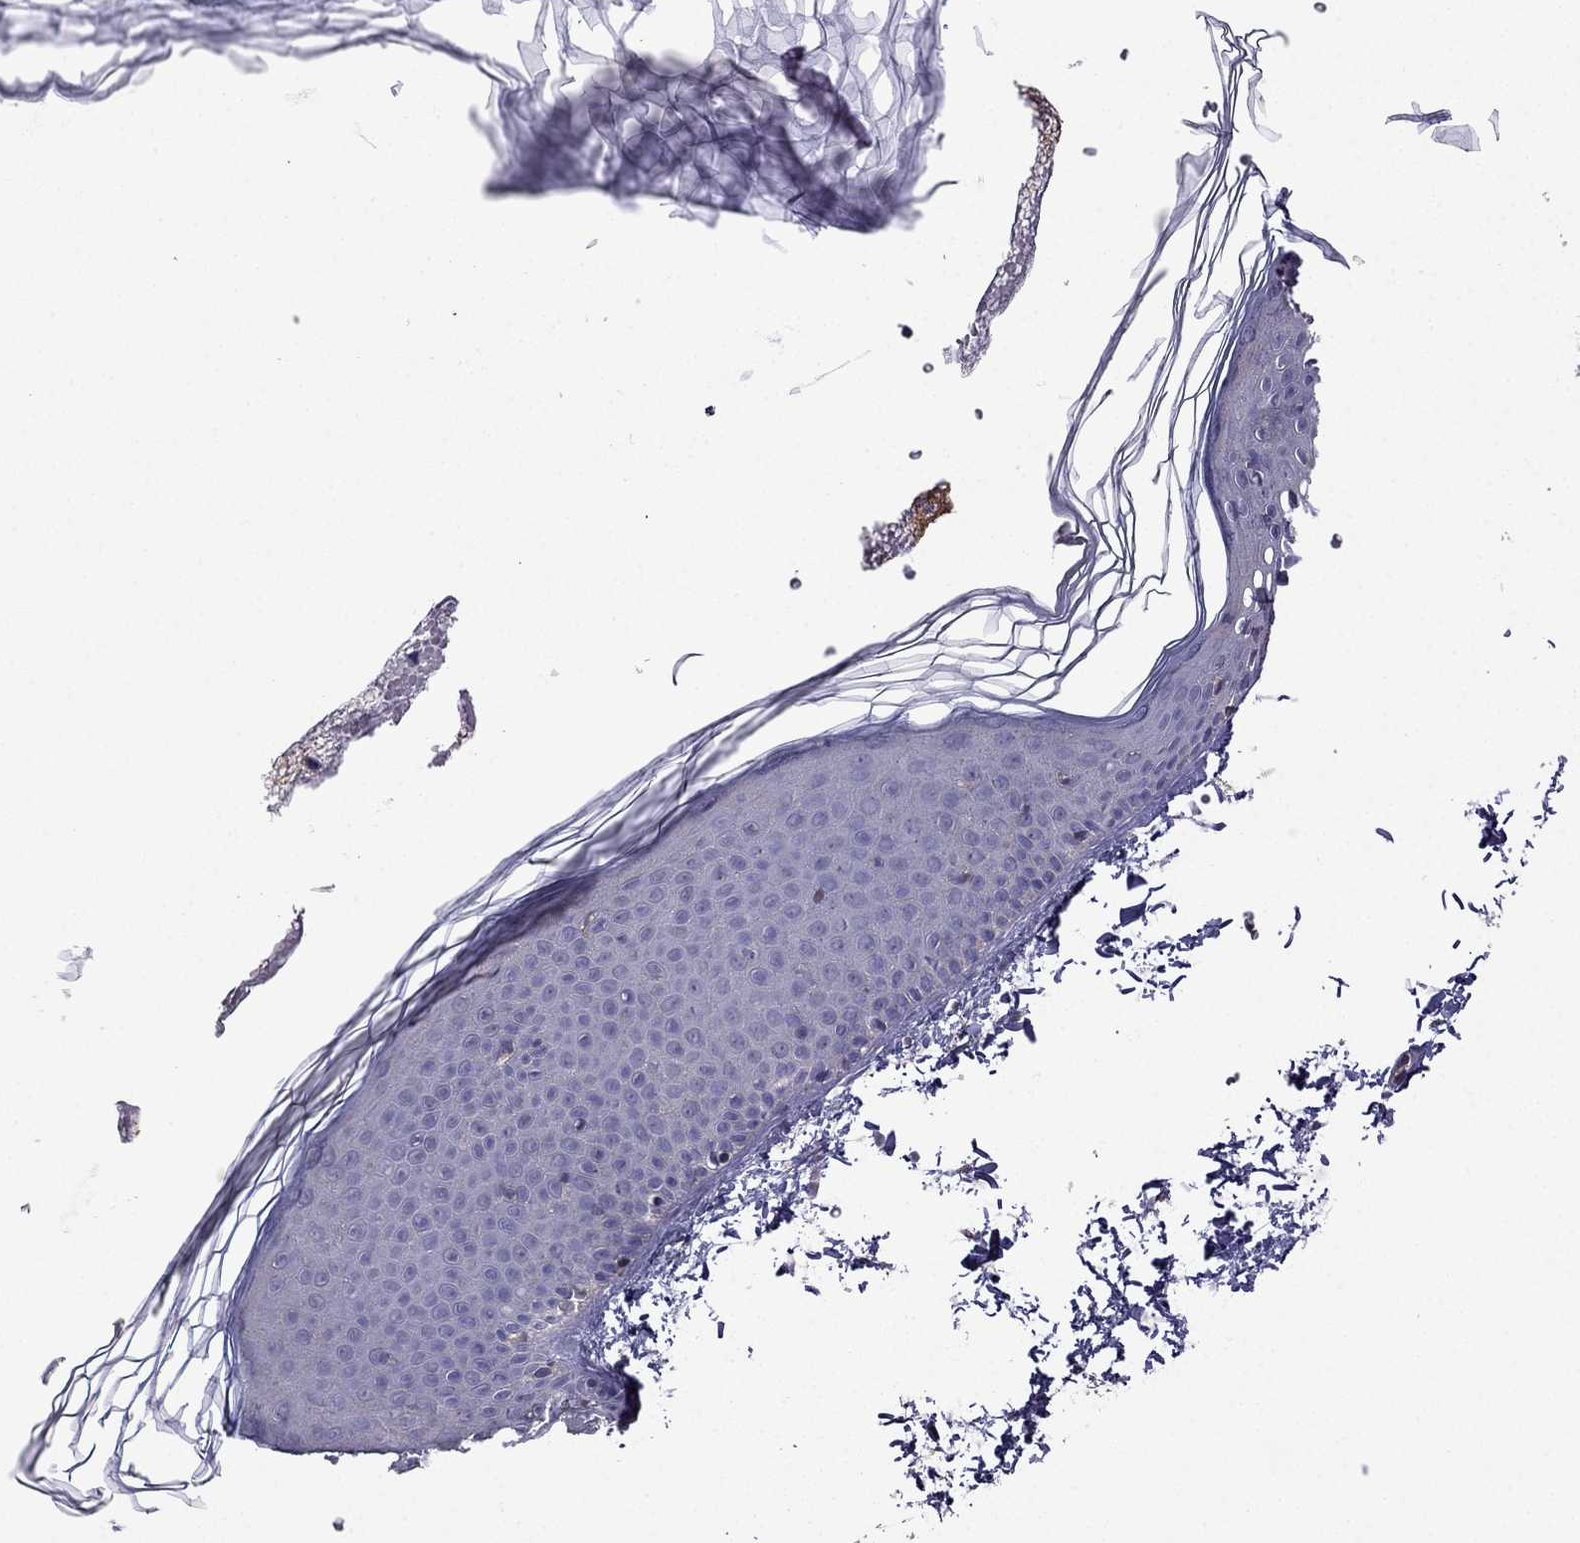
{"staining": {"intensity": "negative", "quantity": "none", "location": "none"}, "tissue": "skin", "cell_type": "Fibroblasts", "image_type": "normal", "snomed": [{"axis": "morphology", "description": "Normal tissue, NOS"}, {"axis": "topography", "description": "Skin"}], "caption": "Image shows no significant protein expression in fibroblasts of benign skin.", "gene": "SCNN1D", "patient": {"sex": "female", "age": 62}}